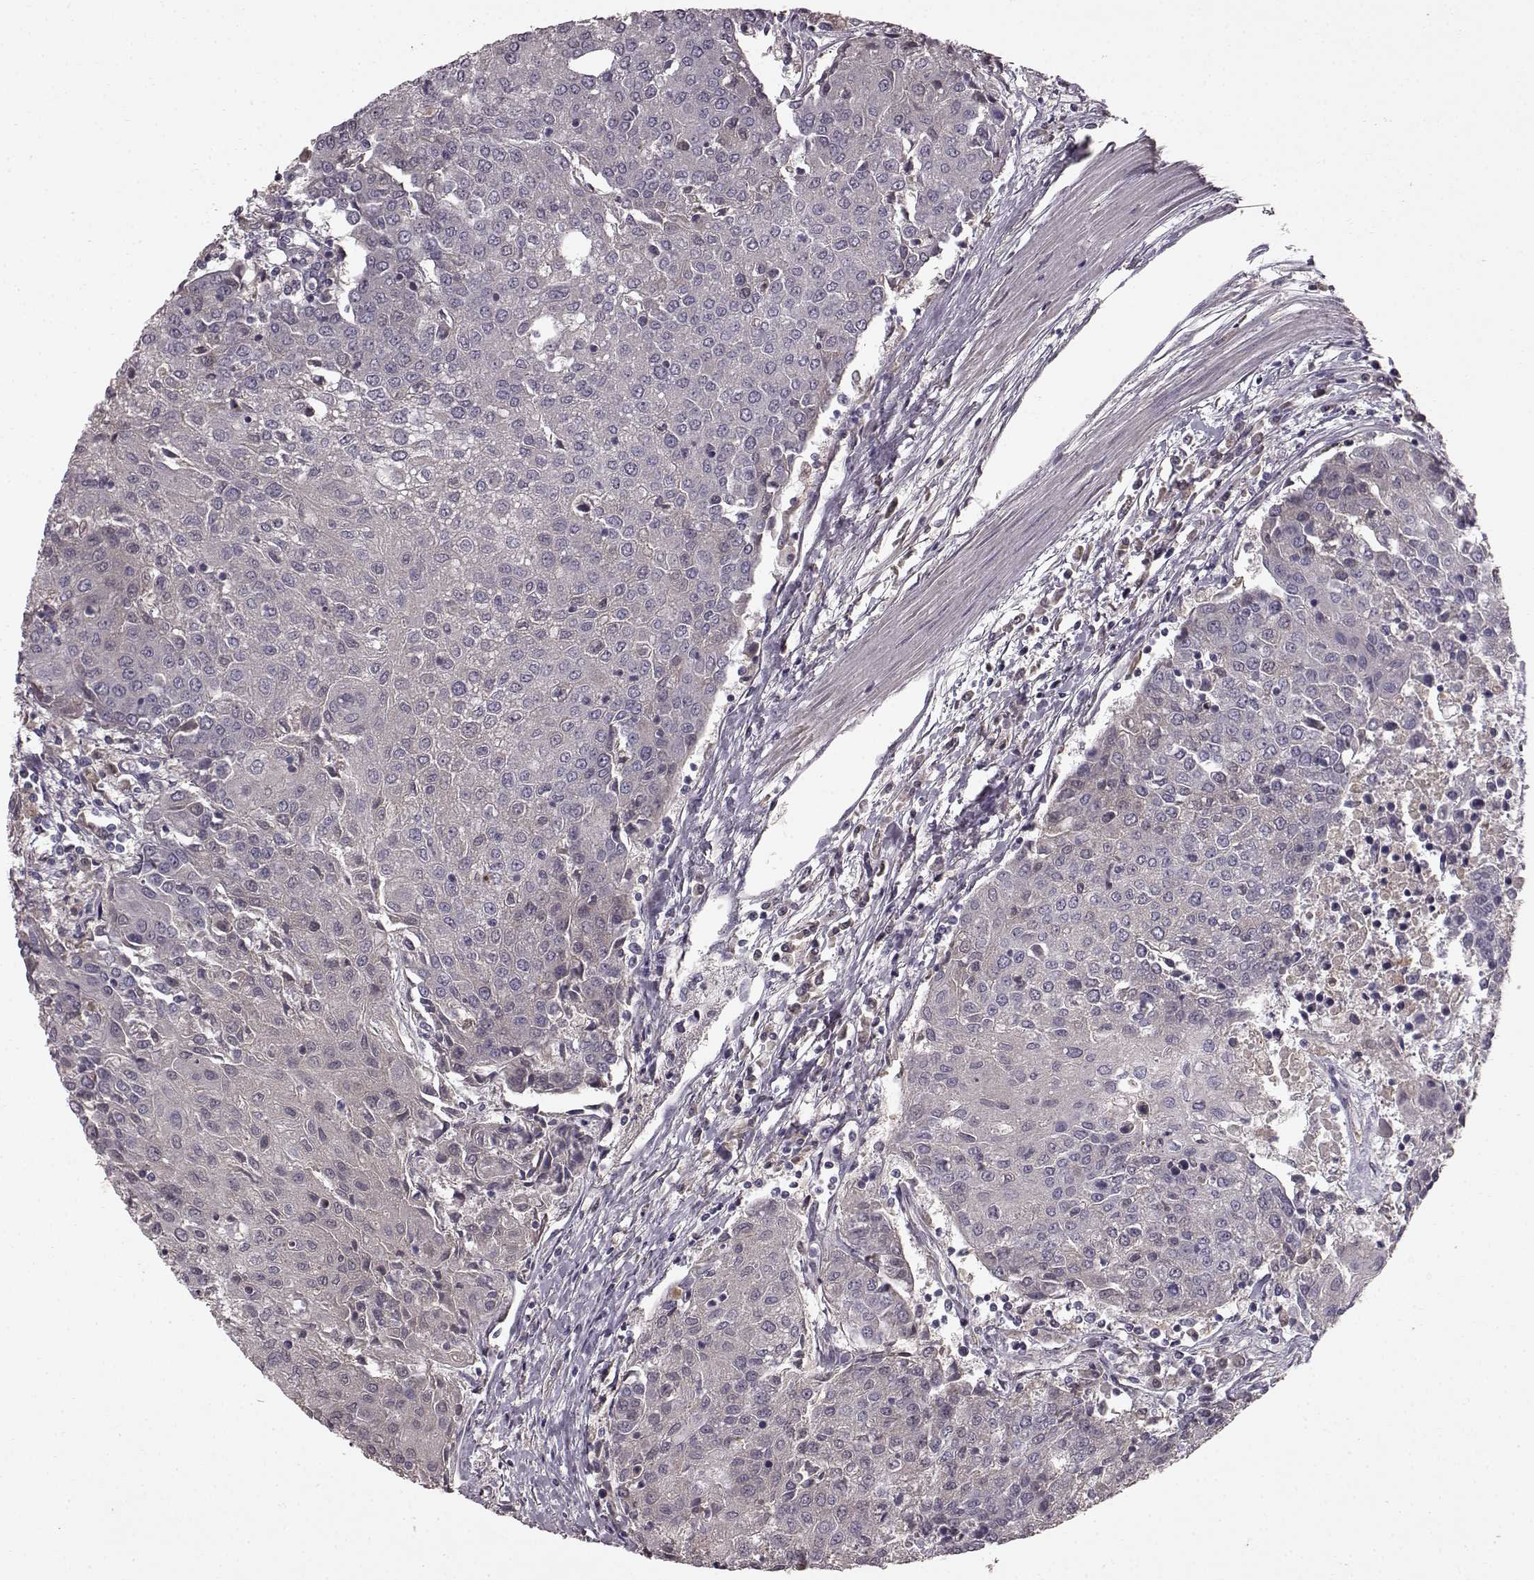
{"staining": {"intensity": "negative", "quantity": "none", "location": "none"}, "tissue": "urothelial cancer", "cell_type": "Tumor cells", "image_type": "cancer", "snomed": [{"axis": "morphology", "description": "Urothelial carcinoma, High grade"}, {"axis": "topography", "description": "Urinary bladder"}], "caption": "There is no significant staining in tumor cells of urothelial carcinoma (high-grade).", "gene": "SLC22A18", "patient": {"sex": "female", "age": 85}}